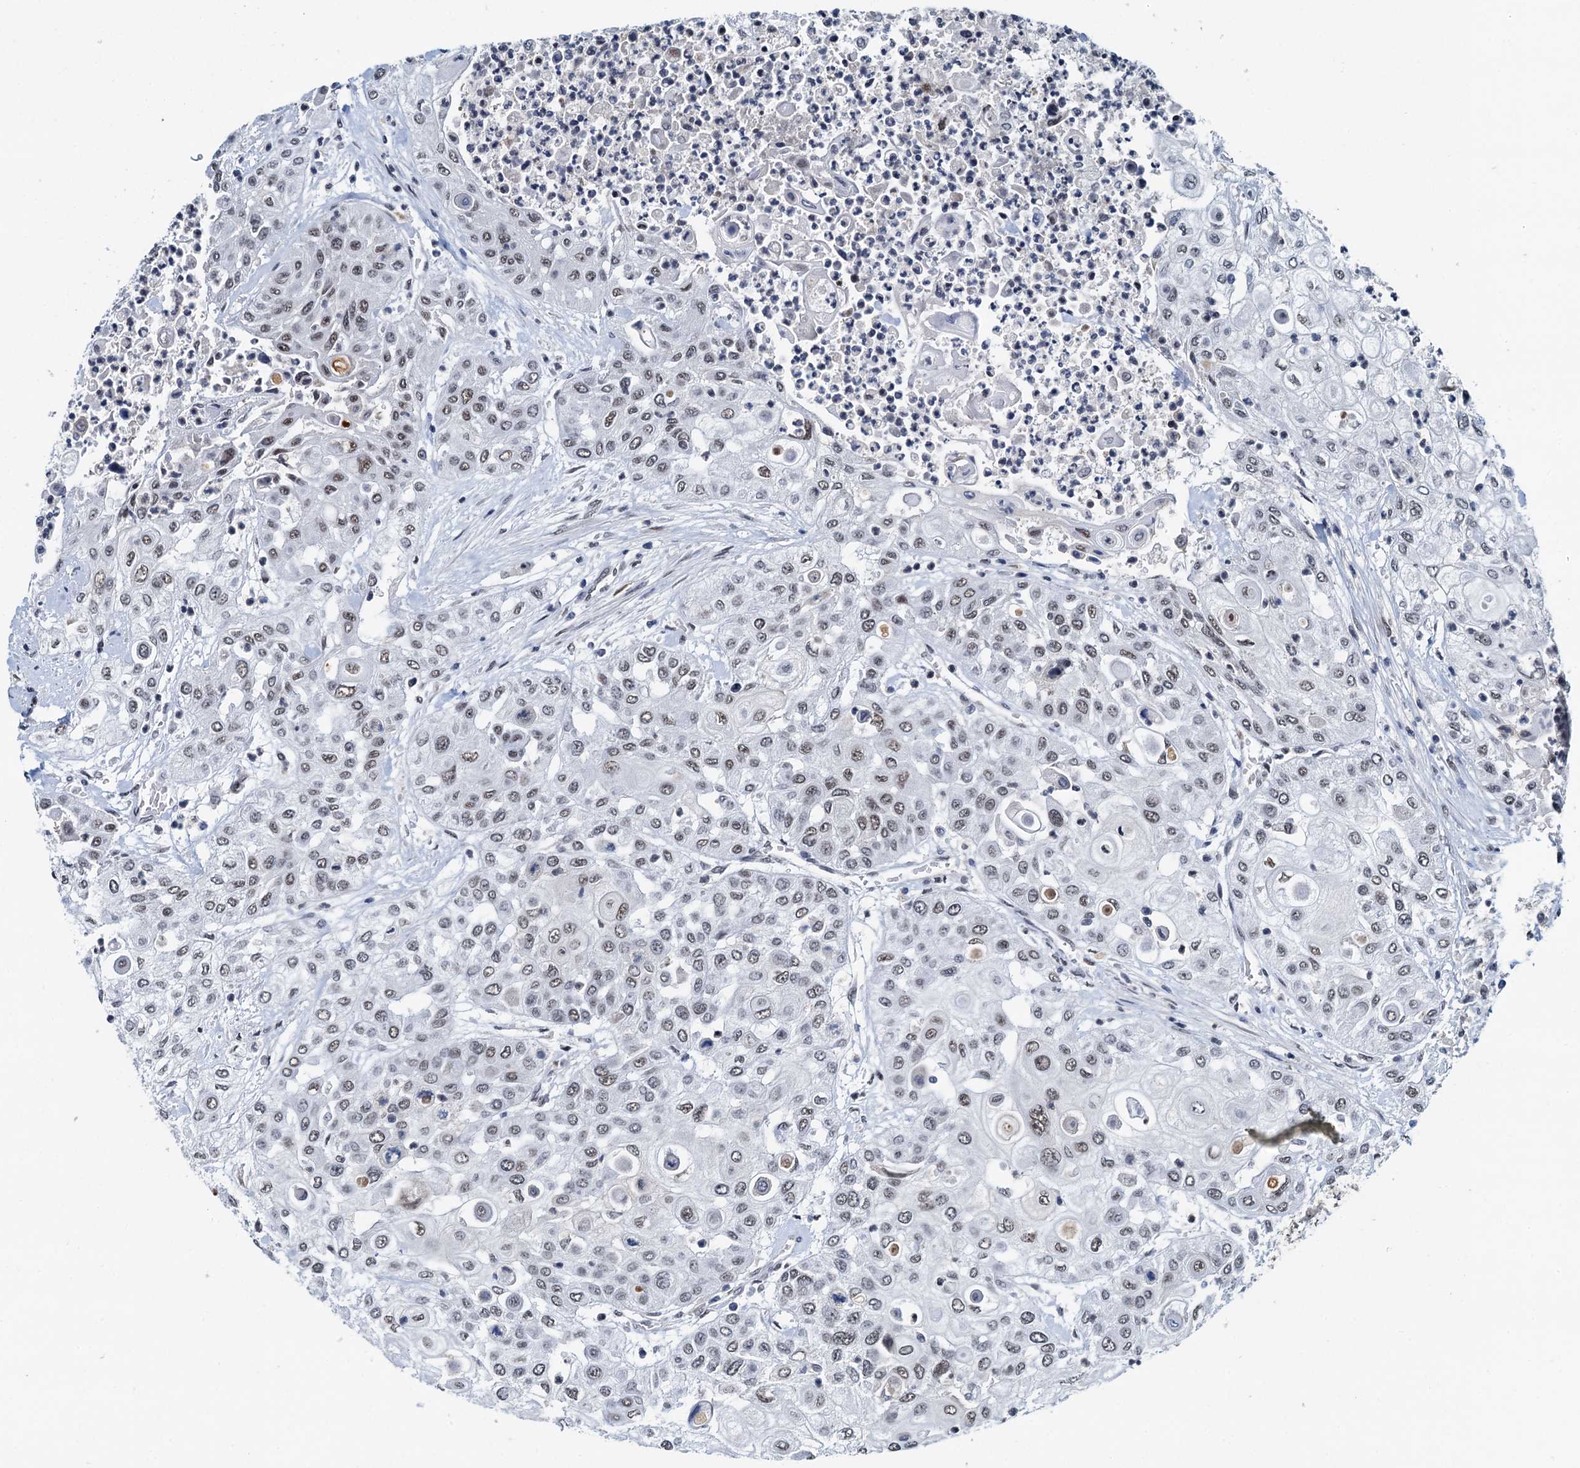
{"staining": {"intensity": "weak", "quantity": ">75%", "location": "nuclear"}, "tissue": "urothelial cancer", "cell_type": "Tumor cells", "image_type": "cancer", "snomed": [{"axis": "morphology", "description": "Urothelial carcinoma, High grade"}, {"axis": "topography", "description": "Urinary bladder"}], "caption": "High-magnification brightfield microscopy of high-grade urothelial carcinoma stained with DAB (3,3'-diaminobenzidine) (brown) and counterstained with hematoxylin (blue). tumor cells exhibit weak nuclear staining is present in approximately>75% of cells. (DAB (3,3'-diaminobenzidine) = brown stain, brightfield microscopy at high magnification).", "gene": "SNRPD1", "patient": {"sex": "female", "age": 79}}